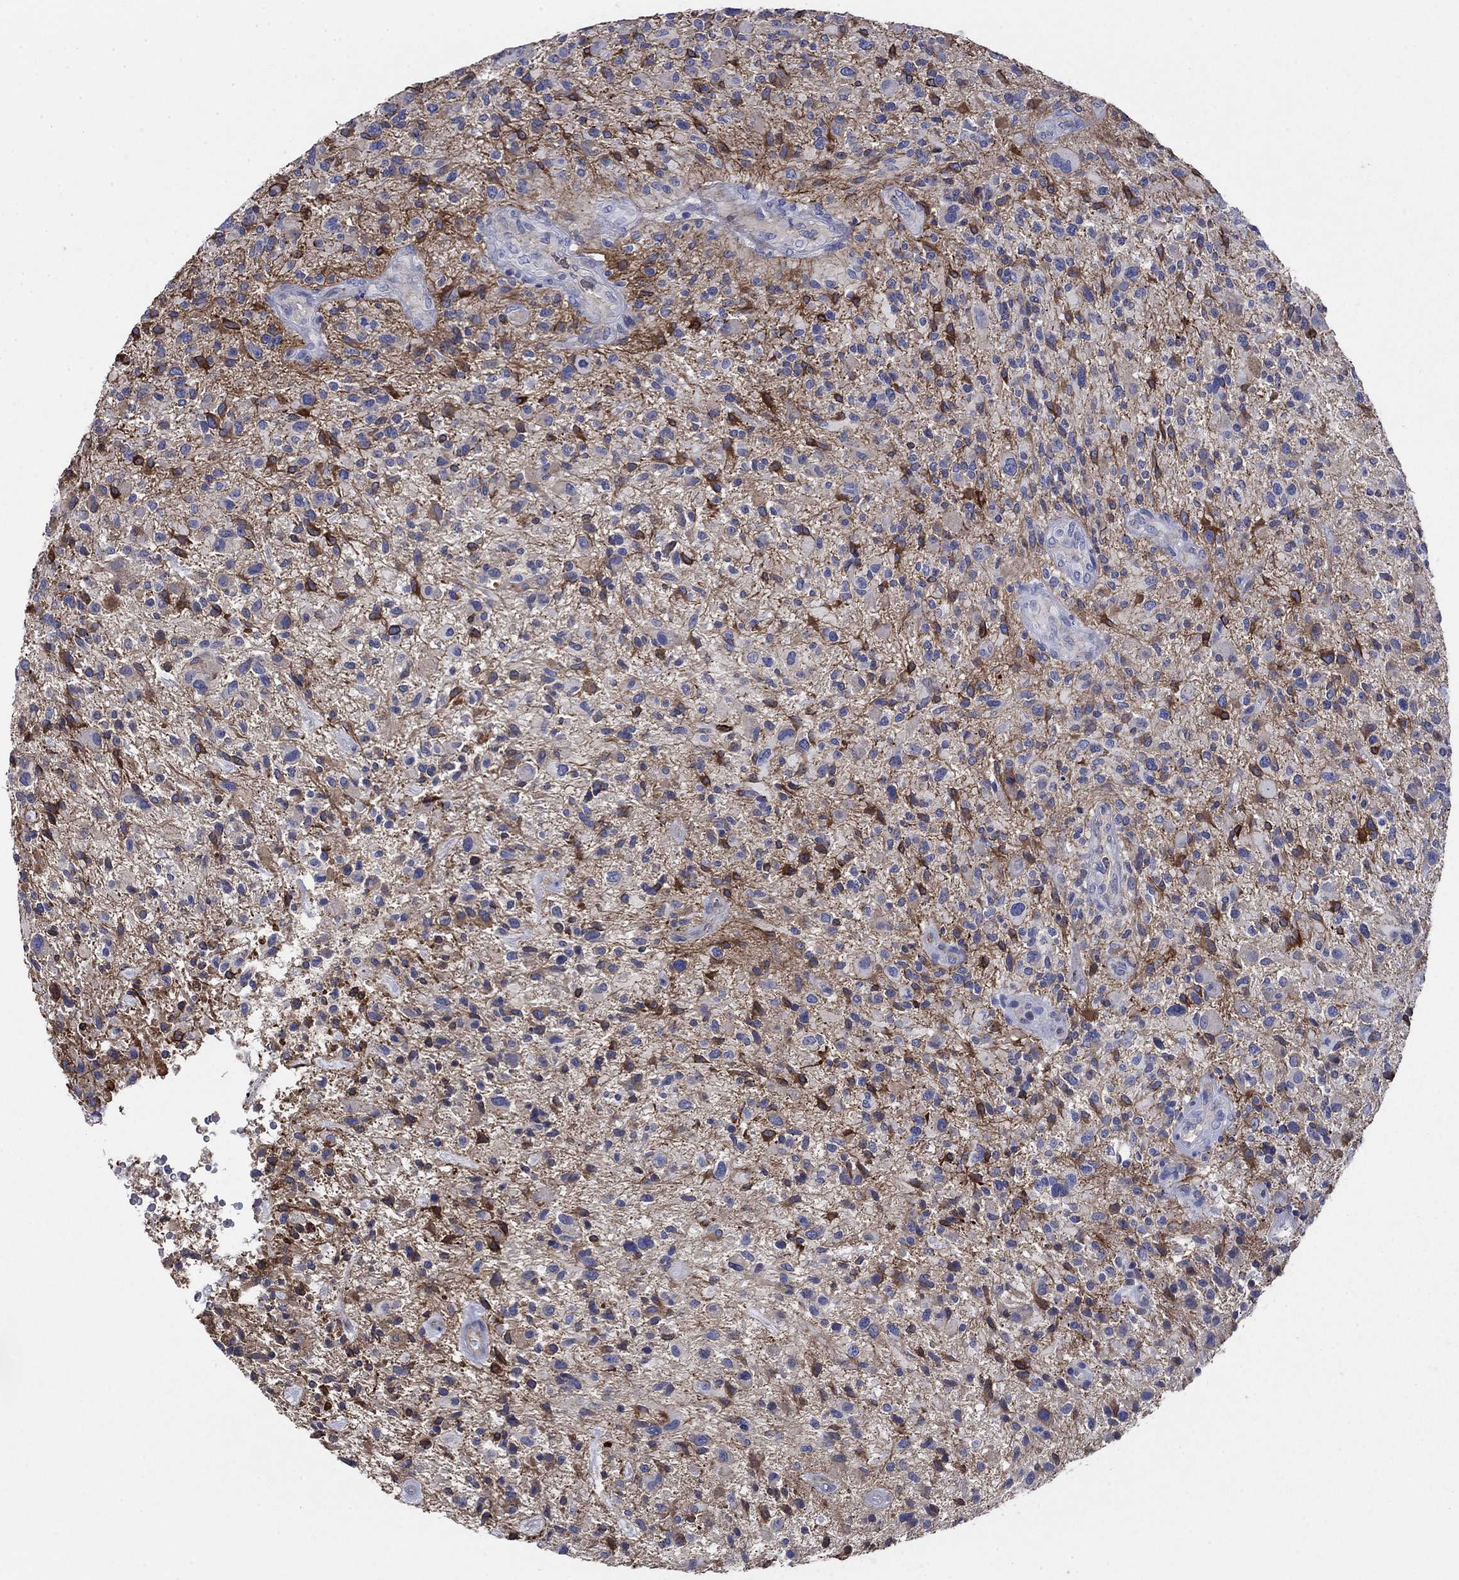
{"staining": {"intensity": "strong", "quantity": "<25%", "location": "cytoplasmic/membranous"}, "tissue": "glioma", "cell_type": "Tumor cells", "image_type": "cancer", "snomed": [{"axis": "morphology", "description": "Glioma, malignant, High grade"}, {"axis": "topography", "description": "Brain"}], "caption": "Immunohistochemistry photomicrograph of neoplastic tissue: malignant high-grade glioma stained using IHC reveals medium levels of strong protein expression localized specifically in the cytoplasmic/membranous of tumor cells, appearing as a cytoplasmic/membranous brown color.", "gene": "FLNC", "patient": {"sex": "male", "age": 47}}